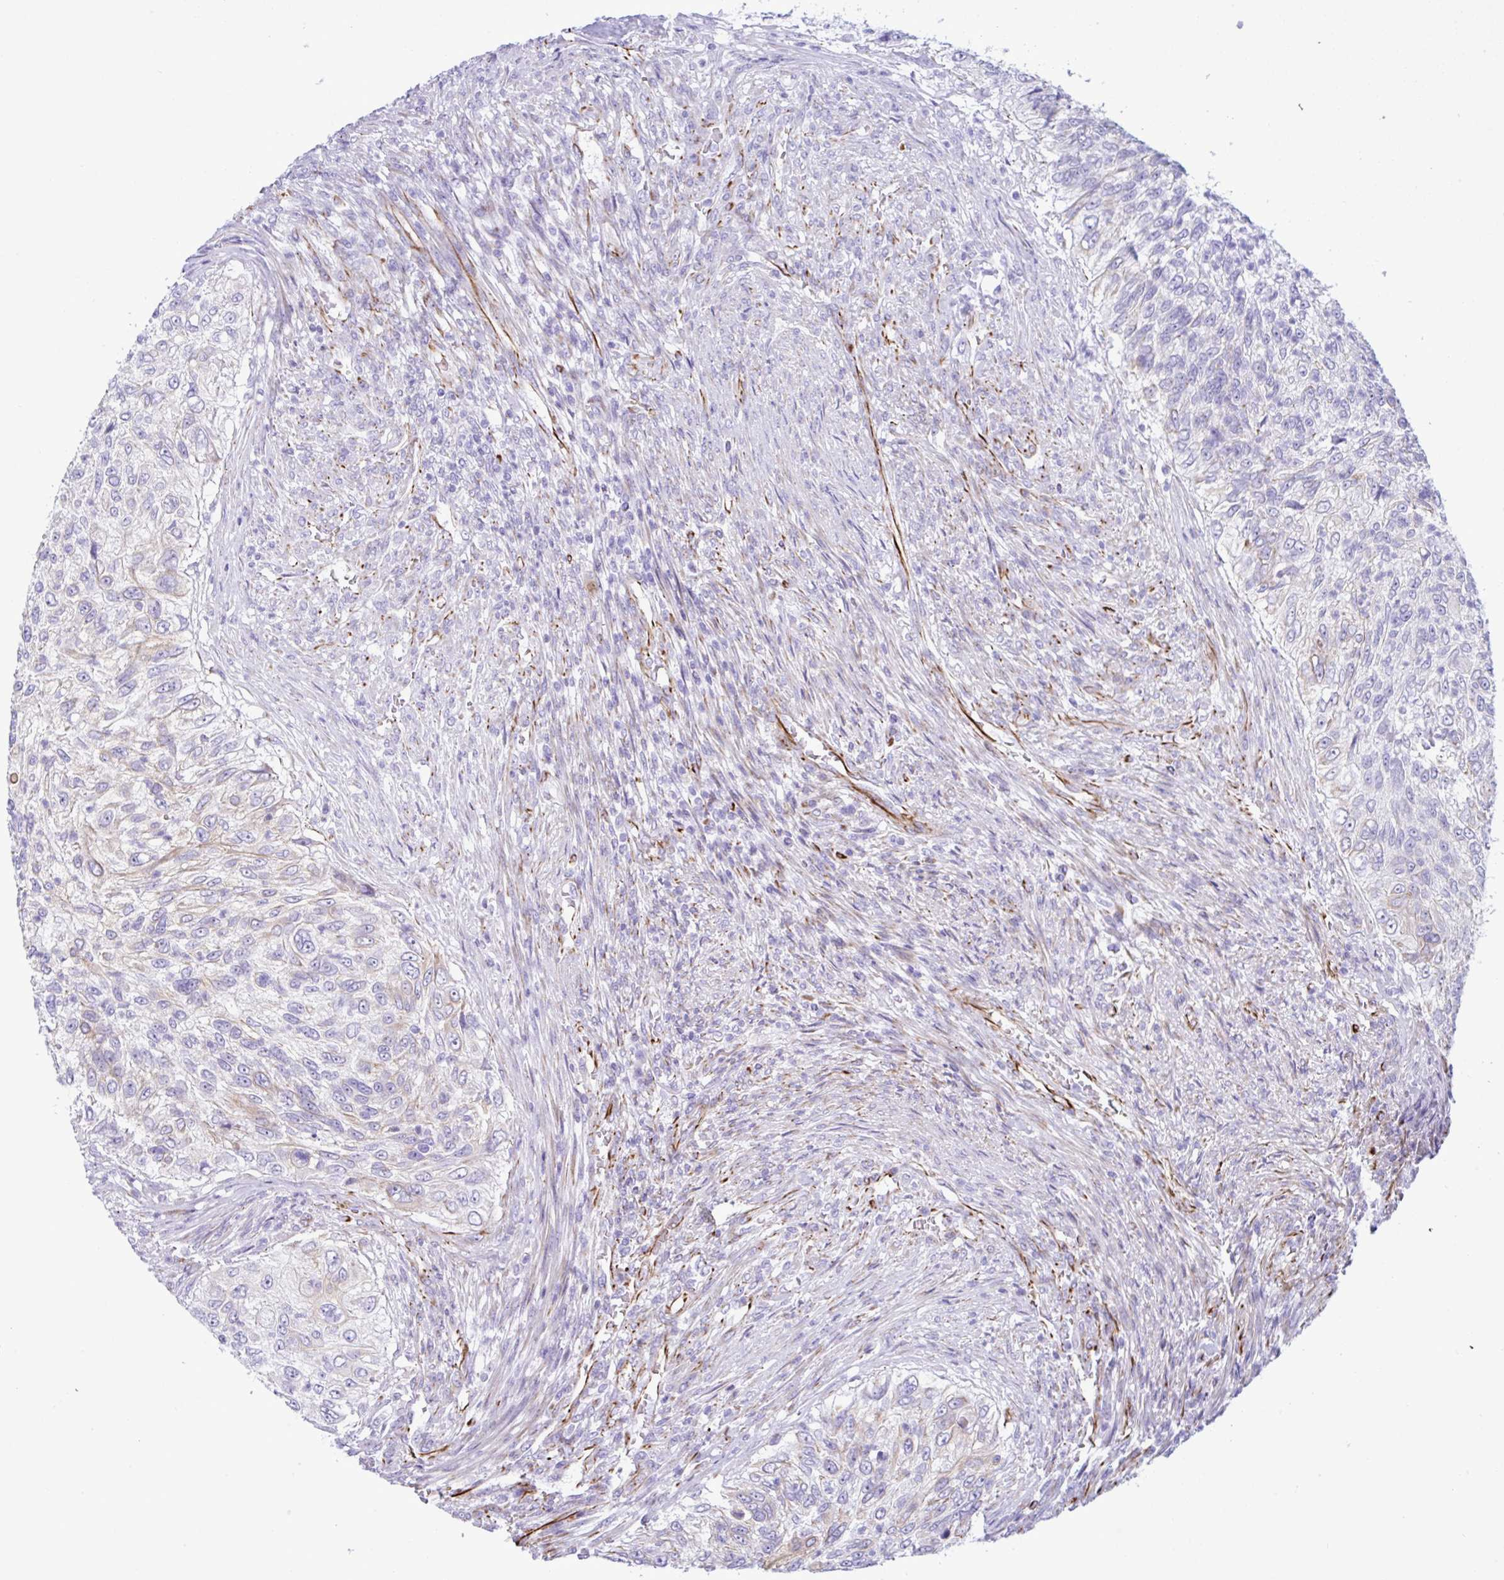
{"staining": {"intensity": "weak", "quantity": "<25%", "location": "cytoplasmic/membranous"}, "tissue": "urothelial cancer", "cell_type": "Tumor cells", "image_type": "cancer", "snomed": [{"axis": "morphology", "description": "Urothelial carcinoma, High grade"}, {"axis": "topography", "description": "Urinary bladder"}], "caption": "Protein analysis of high-grade urothelial carcinoma reveals no significant staining in tumor cells.", "gene": "SMAD5", "patient": {"sex": "female", "age": 60}}